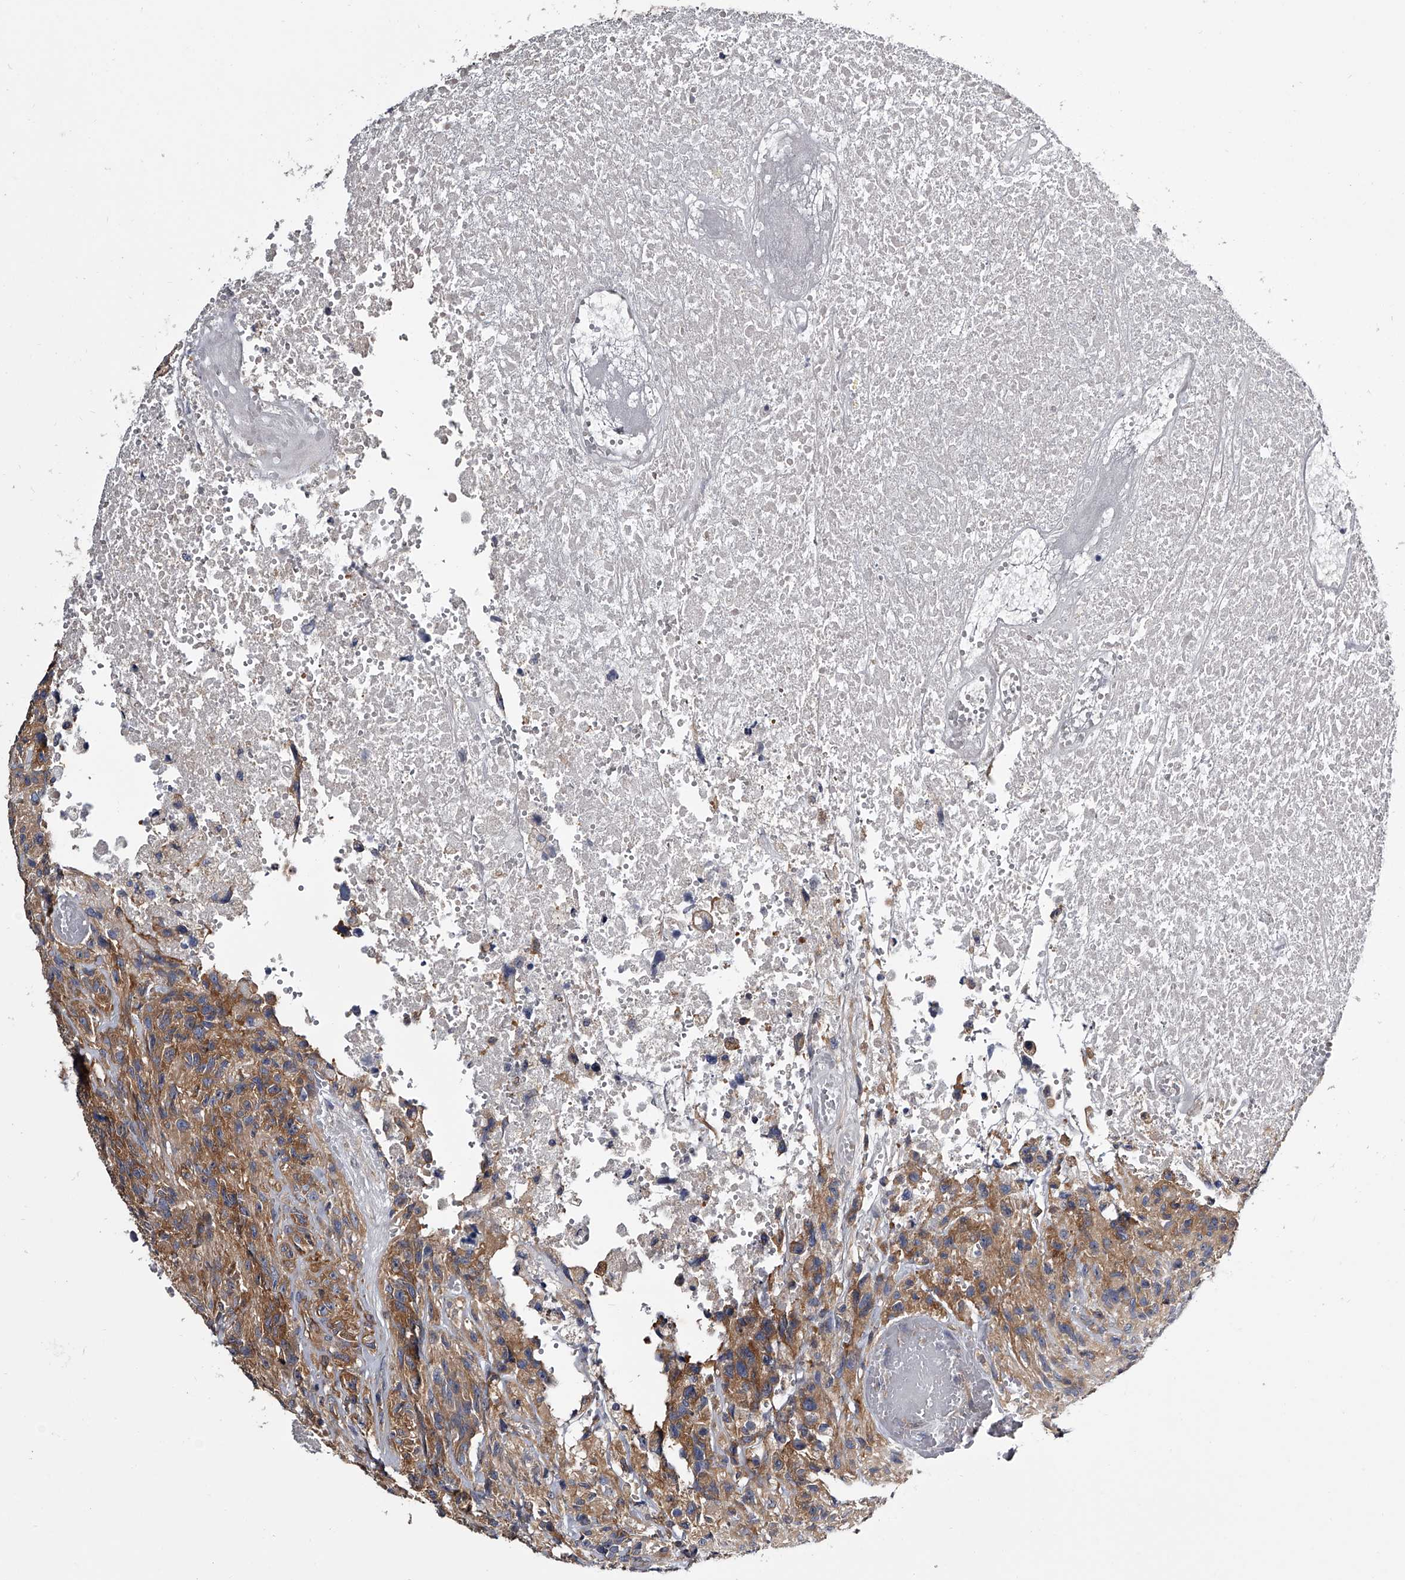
{"staining": {"intensity": "strong", "quantity": ">75%", "location": "cytoplasmic/membranous"}, "tissue": "glioma", "cell_type": "Tumor cells", "image_type": "cancer", "snomed": [{"axis": "morphology", "description": "Glioma, malignant, High grade"}, {"axis": "topography", "description": "Brain"}], "caption": "Protein expression analysis of human glioma reveals strong cytoplasmic/membranous positivity in approximately >75% of tumor cells. Immunohistochemistry stains the protein in brown and the nuclei are stained blue.", "gene": "GAPVD1", "patient": {"sex": "male", "age": 69}}